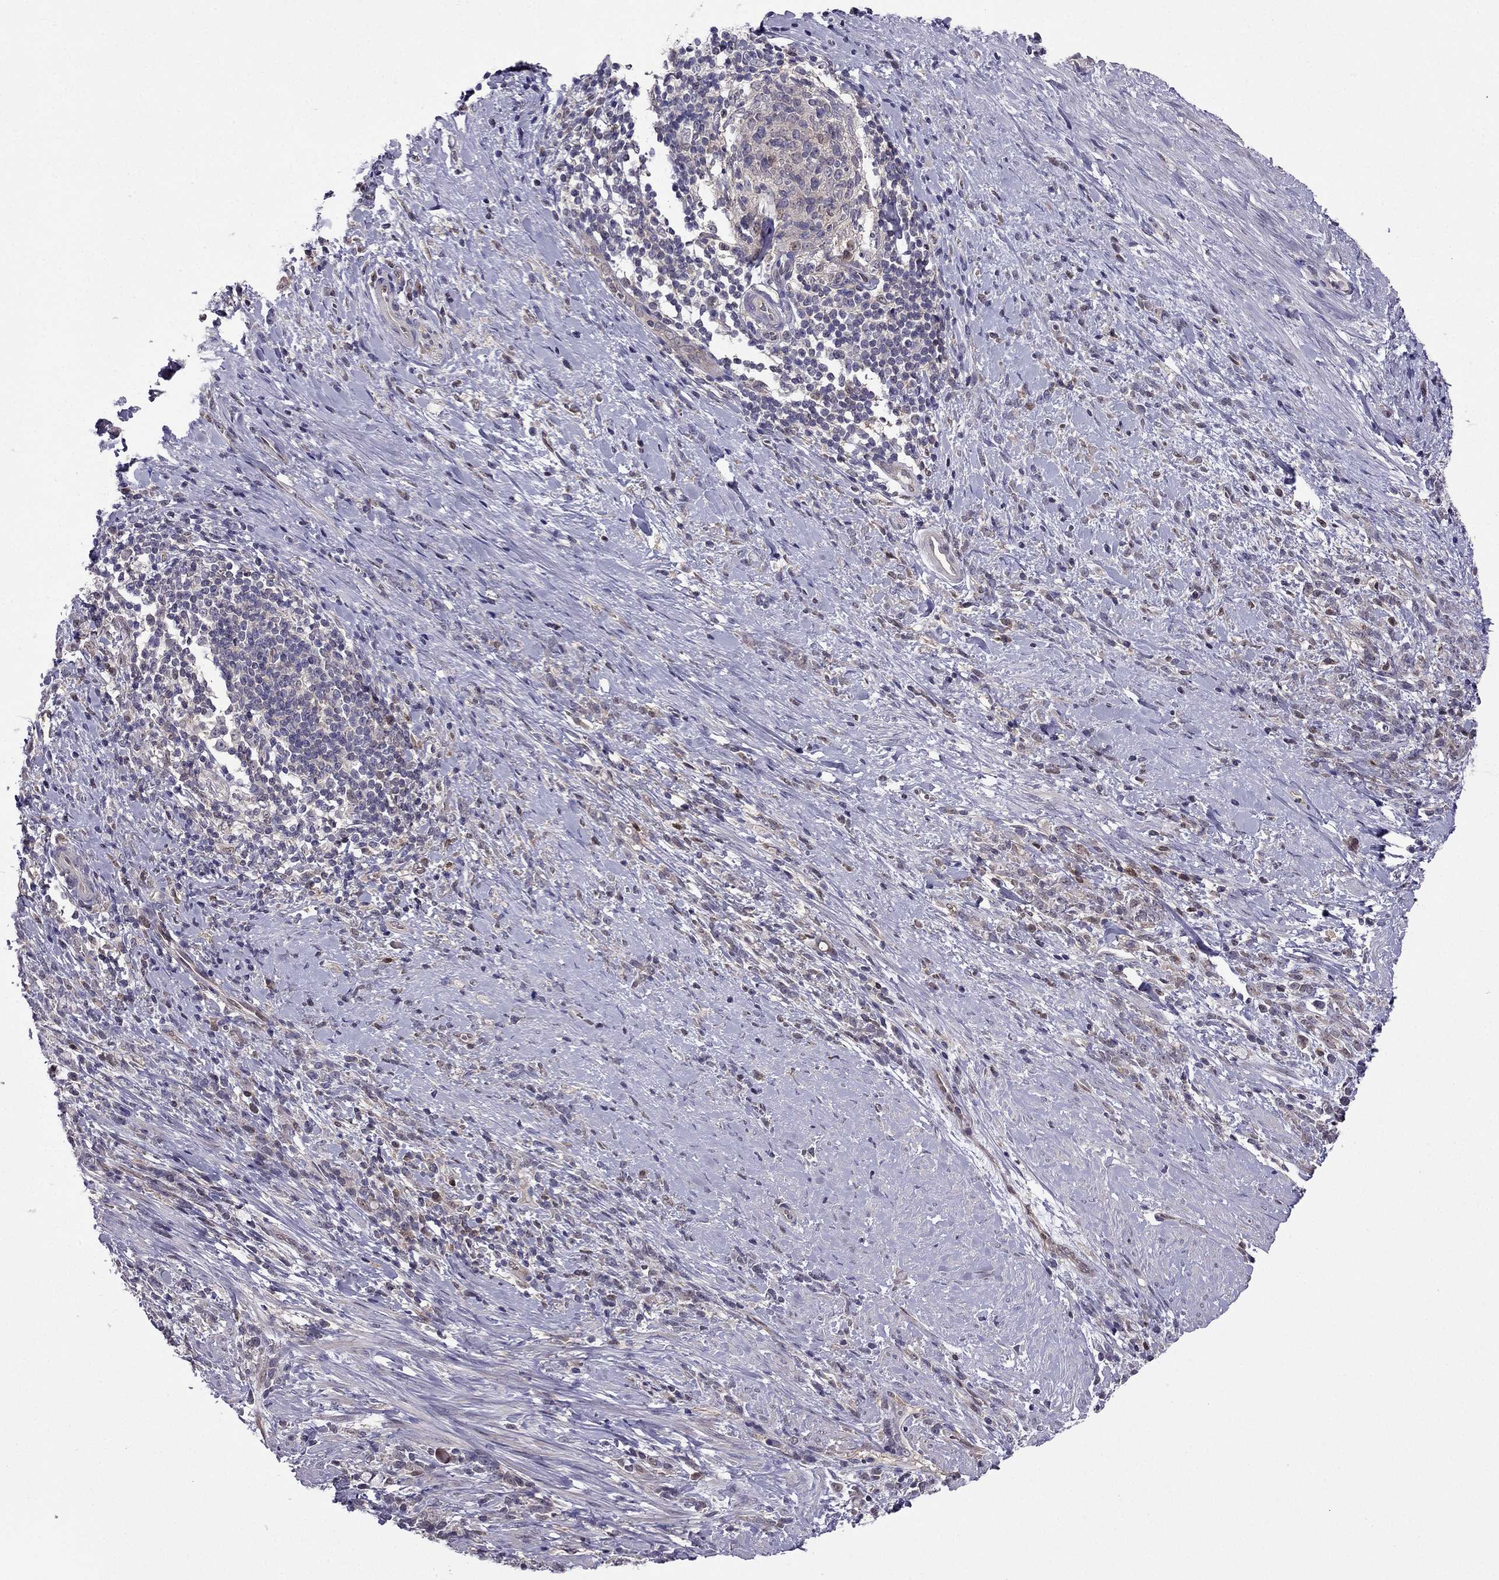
{"staining": {"intensity": "weak", "quantity": ">75%", "location": "cytoplasmic/membranous"}, "tissue": "stomach cancer", "cell_type": "Tumor cells", "image_type": "cancer", "snomed": [{"axis": "morphology", "description": "Adenocarcinoma, NOS"}, {"axis": "topography", "description": "Stomach"}], "caption": "Immunohistochemistry of human stomach cancer displays low levels of weak cytoplasmic/membranous expression in about >75% of tumor cells.", "gene": "CDK5", "patient": {"sex": "female", "age": 57}}